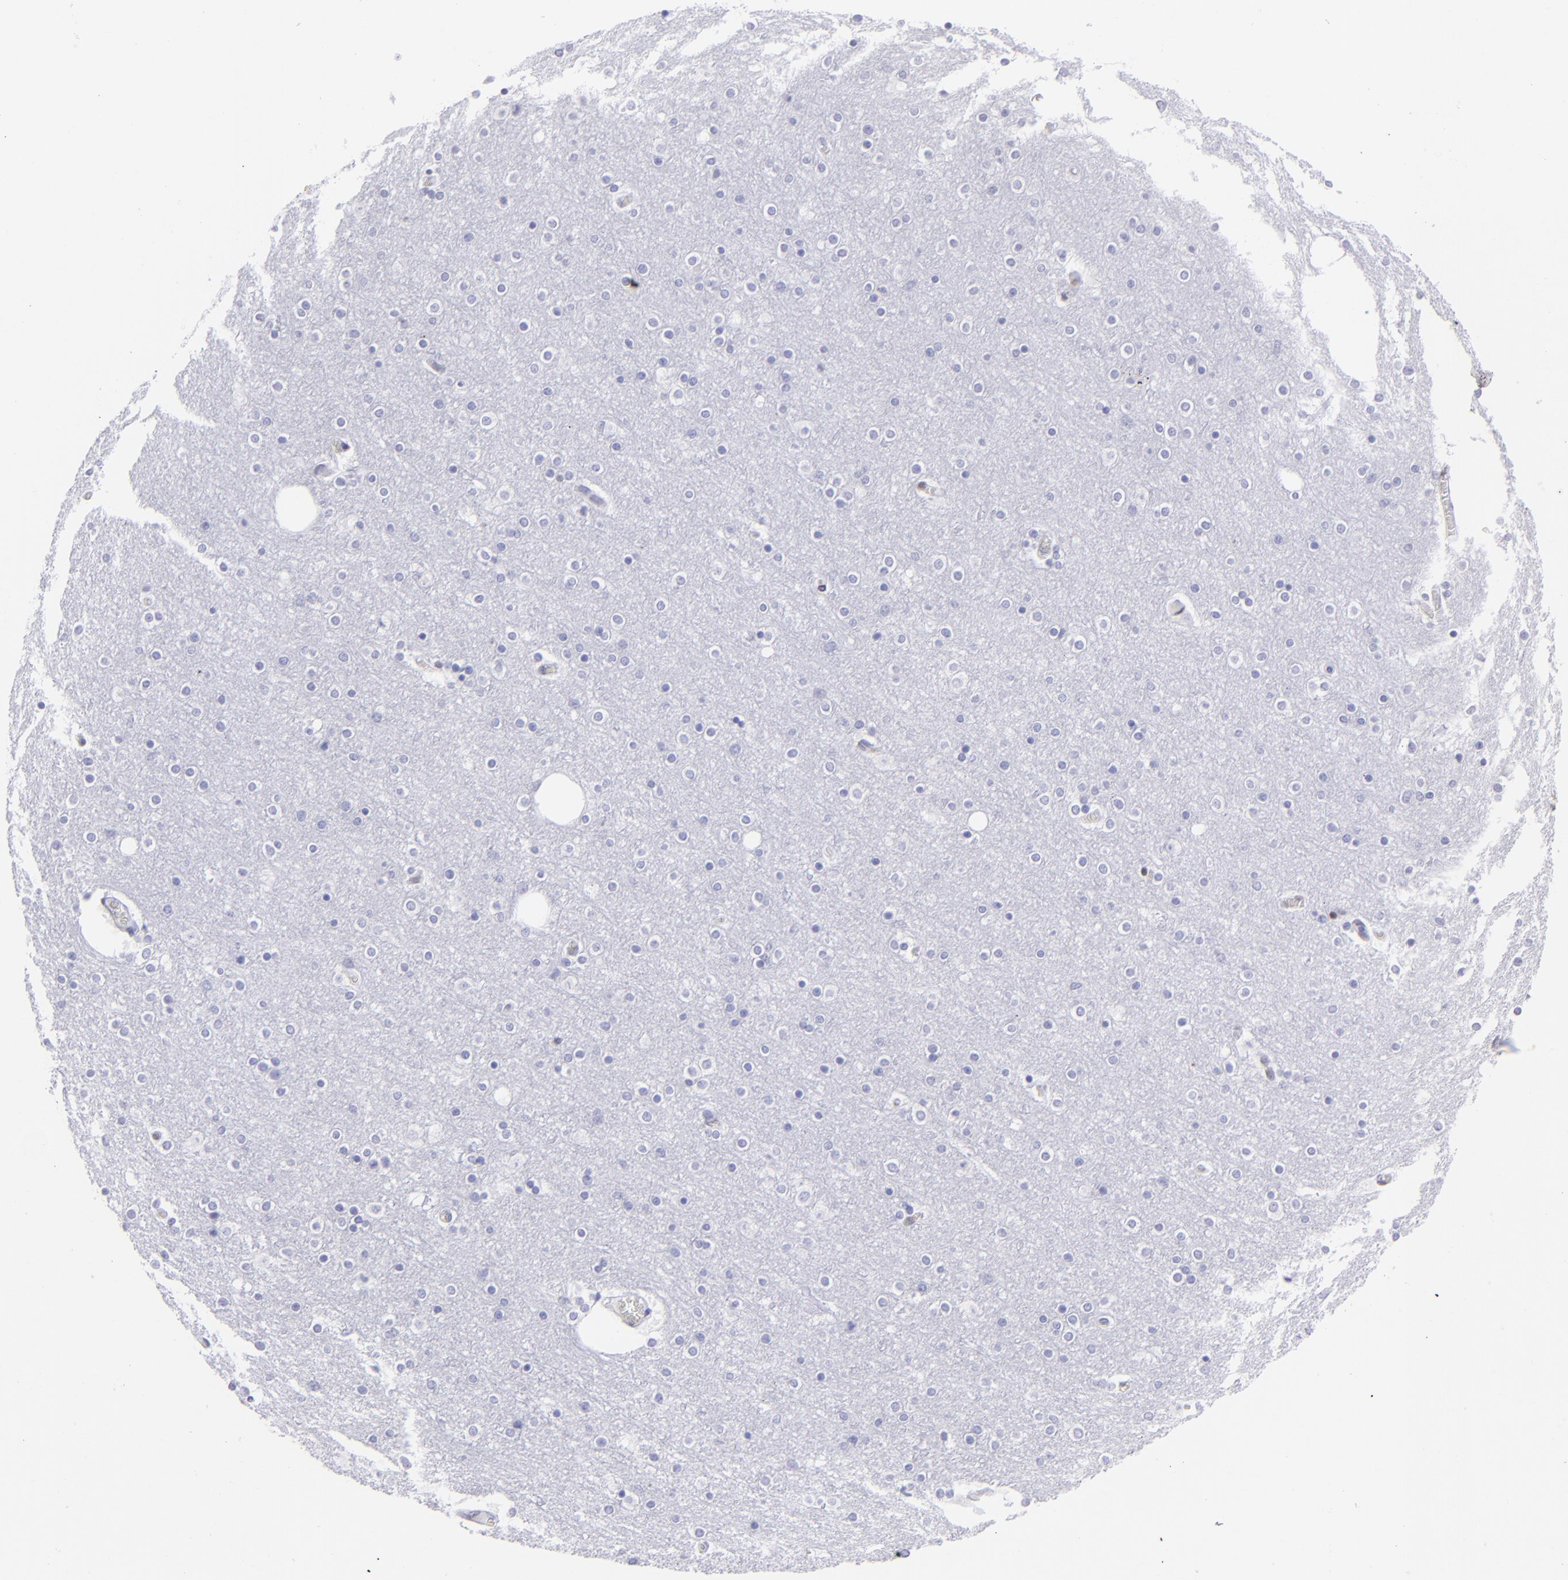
{"staining": {"intensity": "negative", "quantity": "none", "location": "none"}, "tissue": "cerebral cortex", "cell_type": "Endothelial cells", "image_type": "normal", "snomed": [{"axis": "morphology", "description": "Normal tissue, NOS"}, {"axis": "topography", "description": "Cerebral cortex"}], "caption": "Immunohistochemistry photomicrograph of unremarkable human cerebral cortex stained for a protein (brown), which exhibits no positivity in endothelial cells.", "gene": "ETS1", "patient": {"sex": "female", "age": 54}}